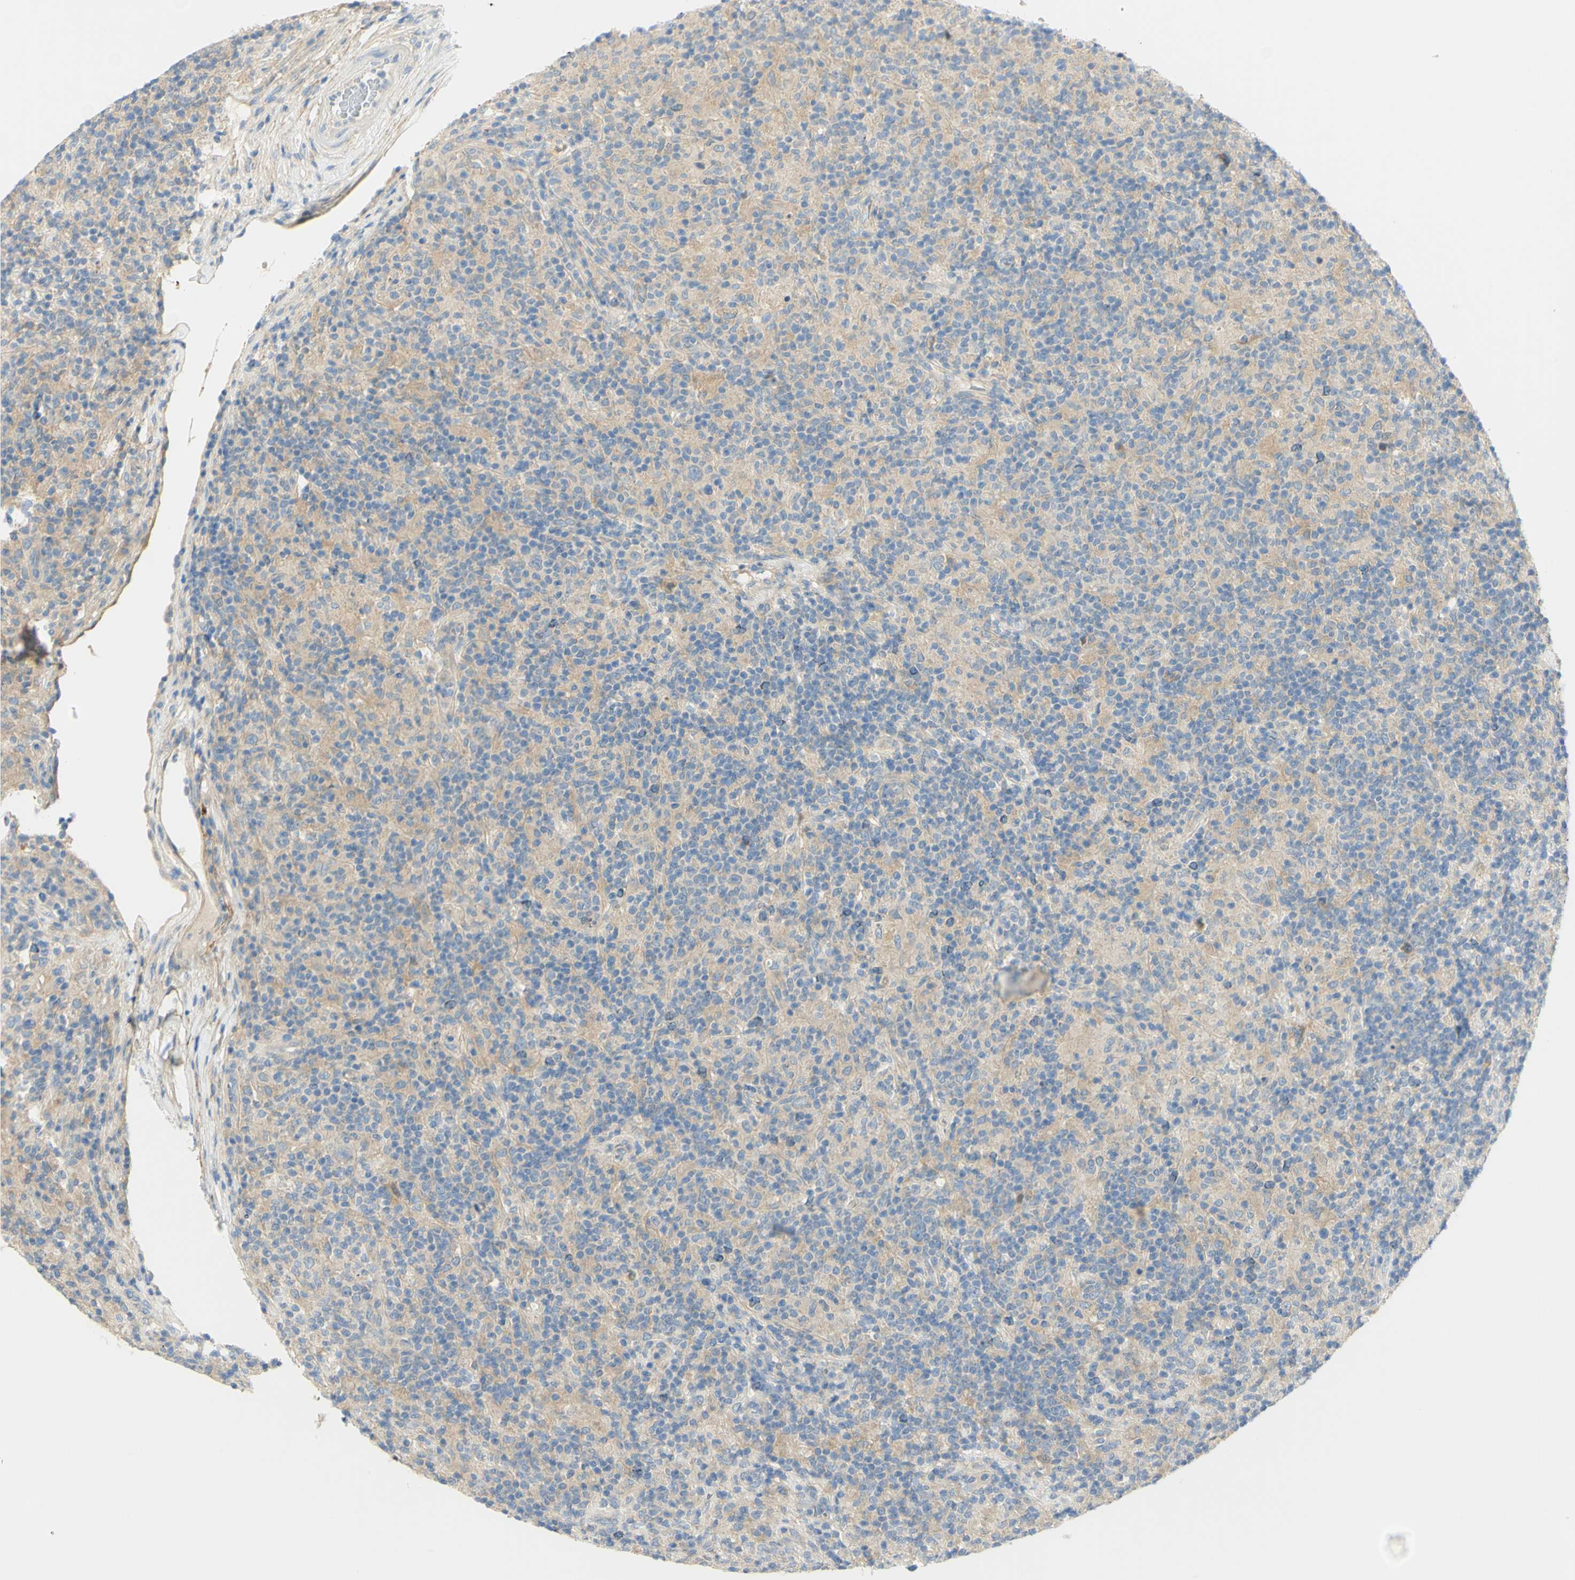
{"staining": {"intensity": "negative", "quantity": "none", "location": "none"}, "tissue": "lymphoma", "cell_type": "Tumor cells", "image_type": "cancer", "snomed": [{"axis": "morphology", "description": "Hodgkin's disease, NOS"}, {"axis": "topography", "description": "Lymph node"}], "caption": "Micrograph shows no protein positivity in tumor cells of lymphoma tissue.", "gene": "GCNT3", "patient": {"sex": "male", "age": 70}}